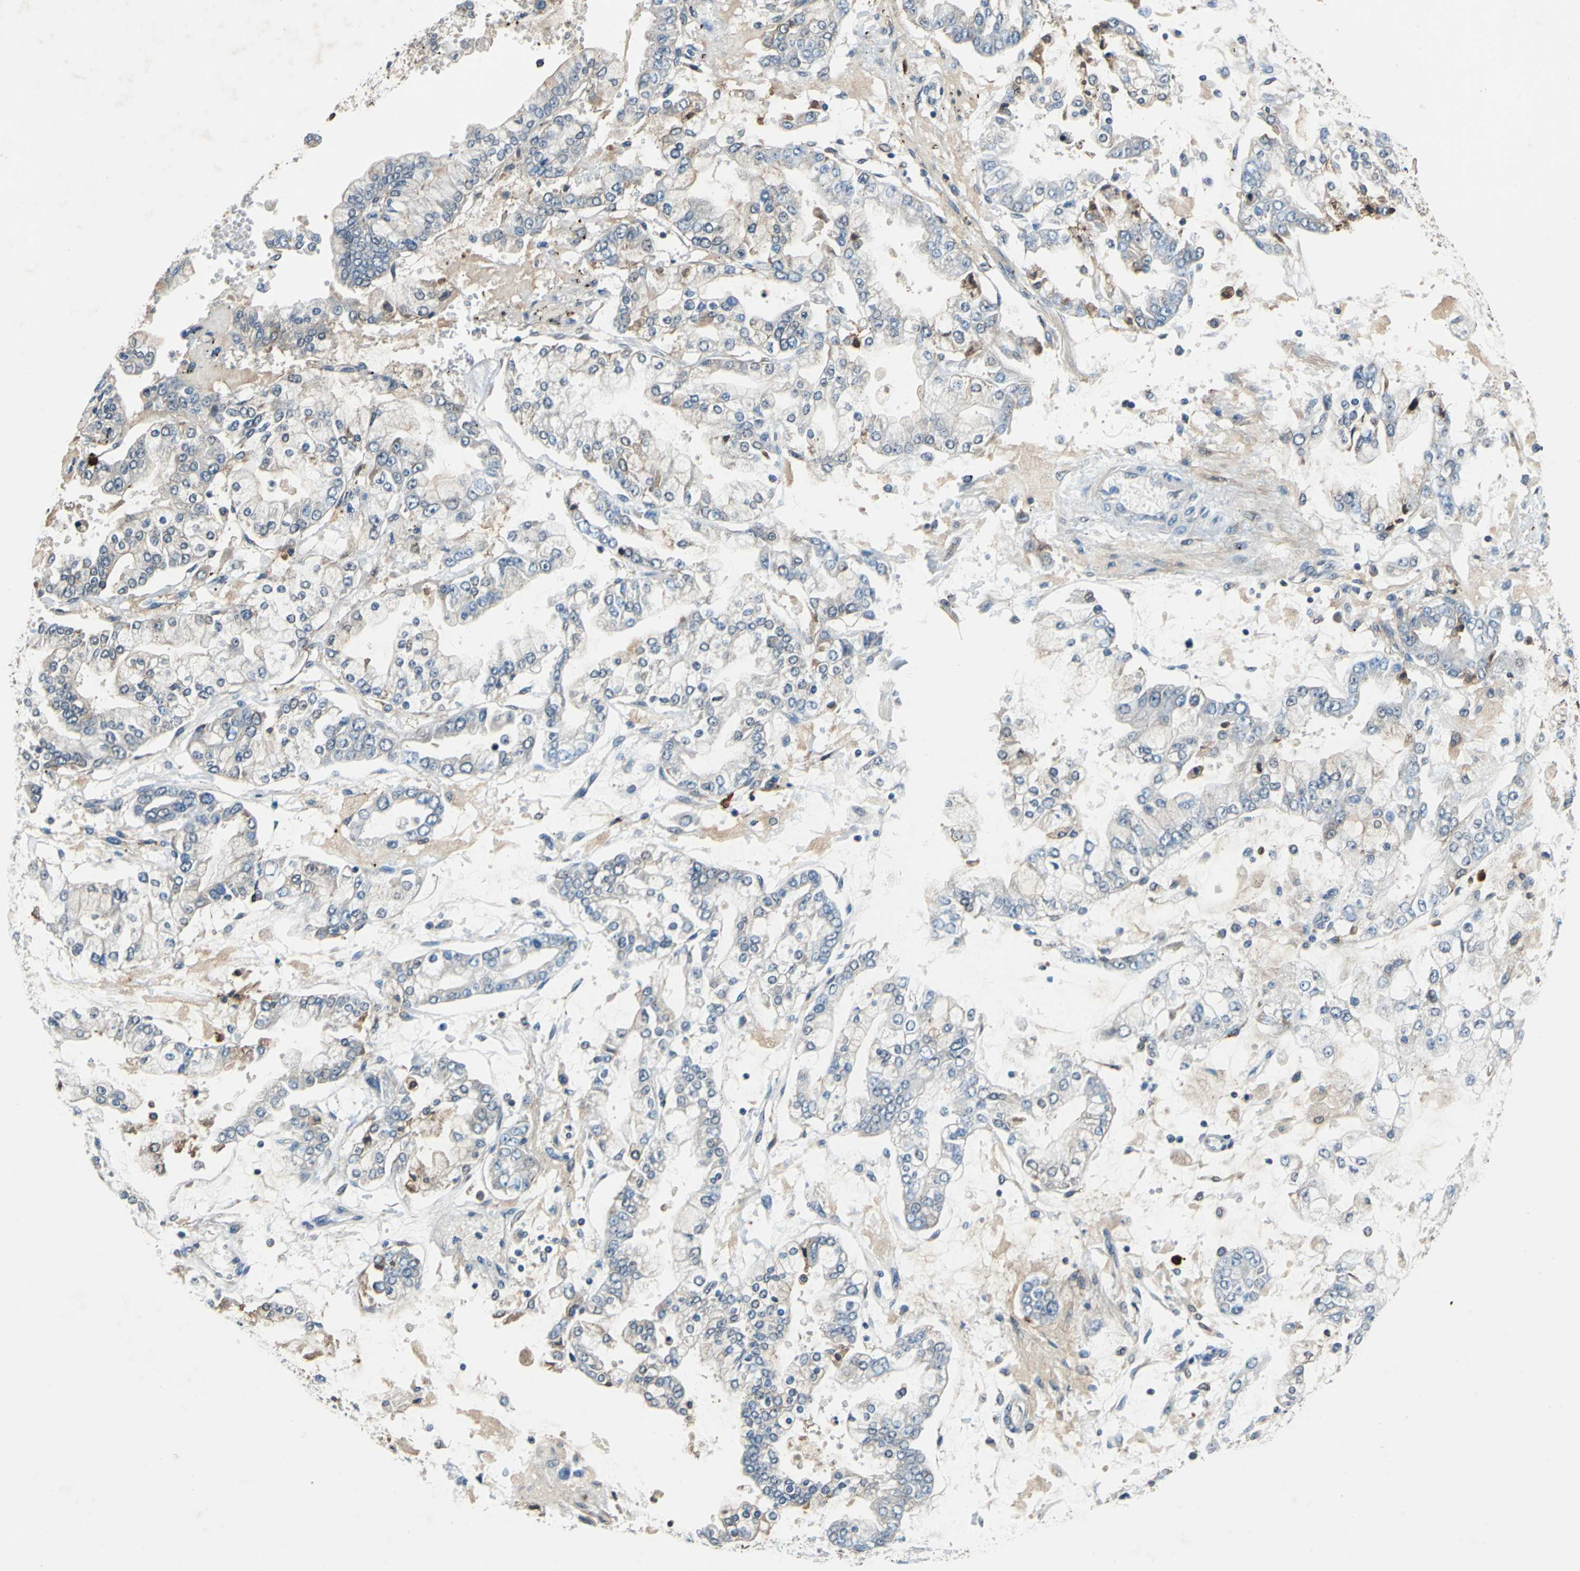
{"staining": {"intensity": "negative", "quantity": "none", "location": "none"}, "tissue": "stomach cancer", "cell_type": "Tumor cells", "image_type": "cancer", "snomed": [{"axis": "morphology", "description": "Adenocarcinoma, NOS"}, {"axis": "topography", "description": "Stomach"}], "caption": "This image is of stomach adenocarcinoma stained with immunohistochemistry to label a protein in brown with the nuclei are counter-stained blue. There is no expression in tumor cells. (Brightfield microscopy of DAB (3,3'-diaminobenzidine) immunohistochemistry (IHC) at high magnification).", "gene": "SLC19A2", "patient": {"sex": "male", "age": 76}}